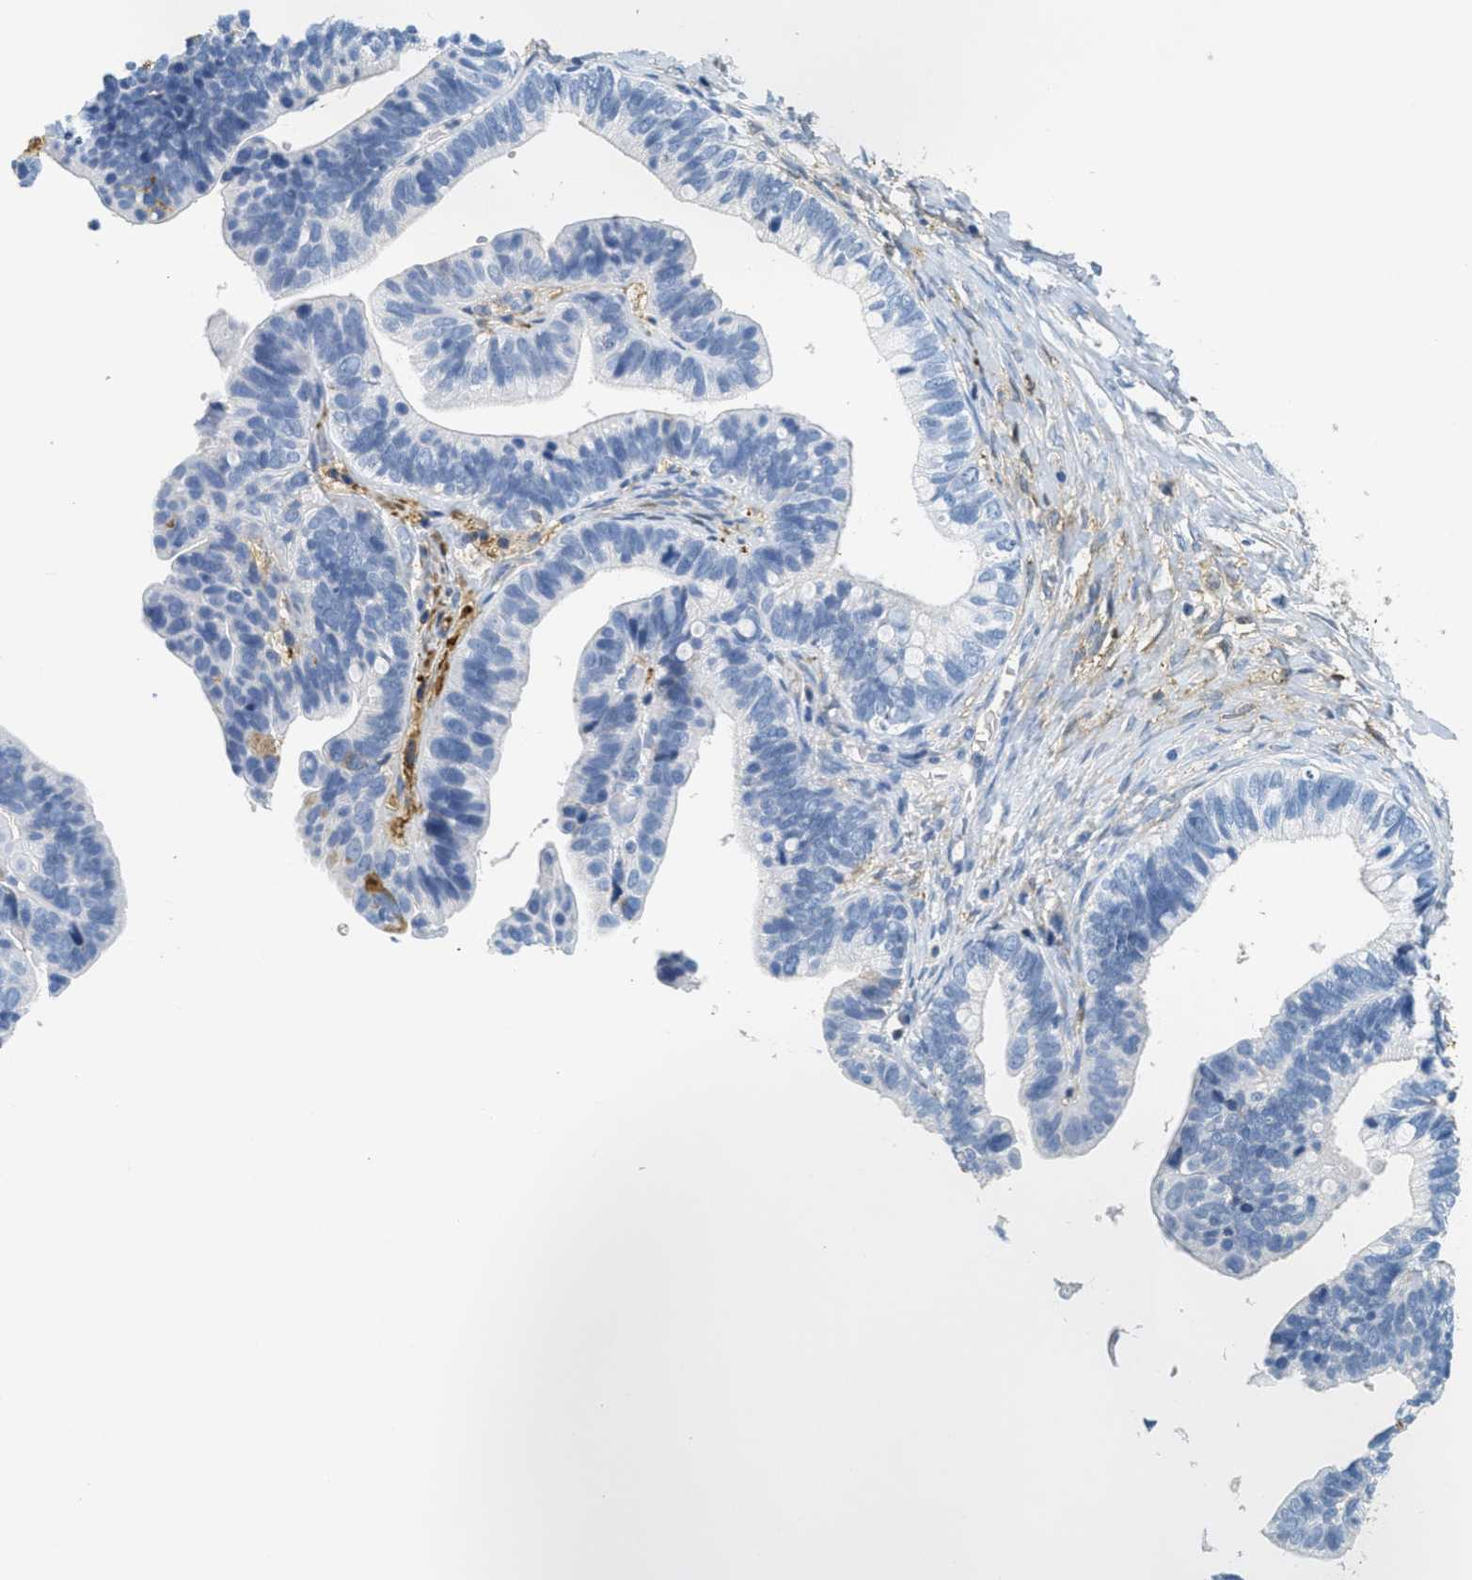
{"staining": {"intensity": "negative", "quantity": "none", "location": "none"}, "tissue": "ovarian cancer", "cell_type": "Tumor cells", "image_type": "cancer", "snomed": [{"axis": "morphology", "description": "Cystadenocarcinoma, serous, NOS"}, {"axis": "topography", "description": "Ovary"}], "caption": "Immunohistochemistry of ovarian cancer (serous cystadenocarcinoma) displays no expression in tumor cells.", "gene": "SERPINA1", "patient": {"sex": "female", "age": 56}}